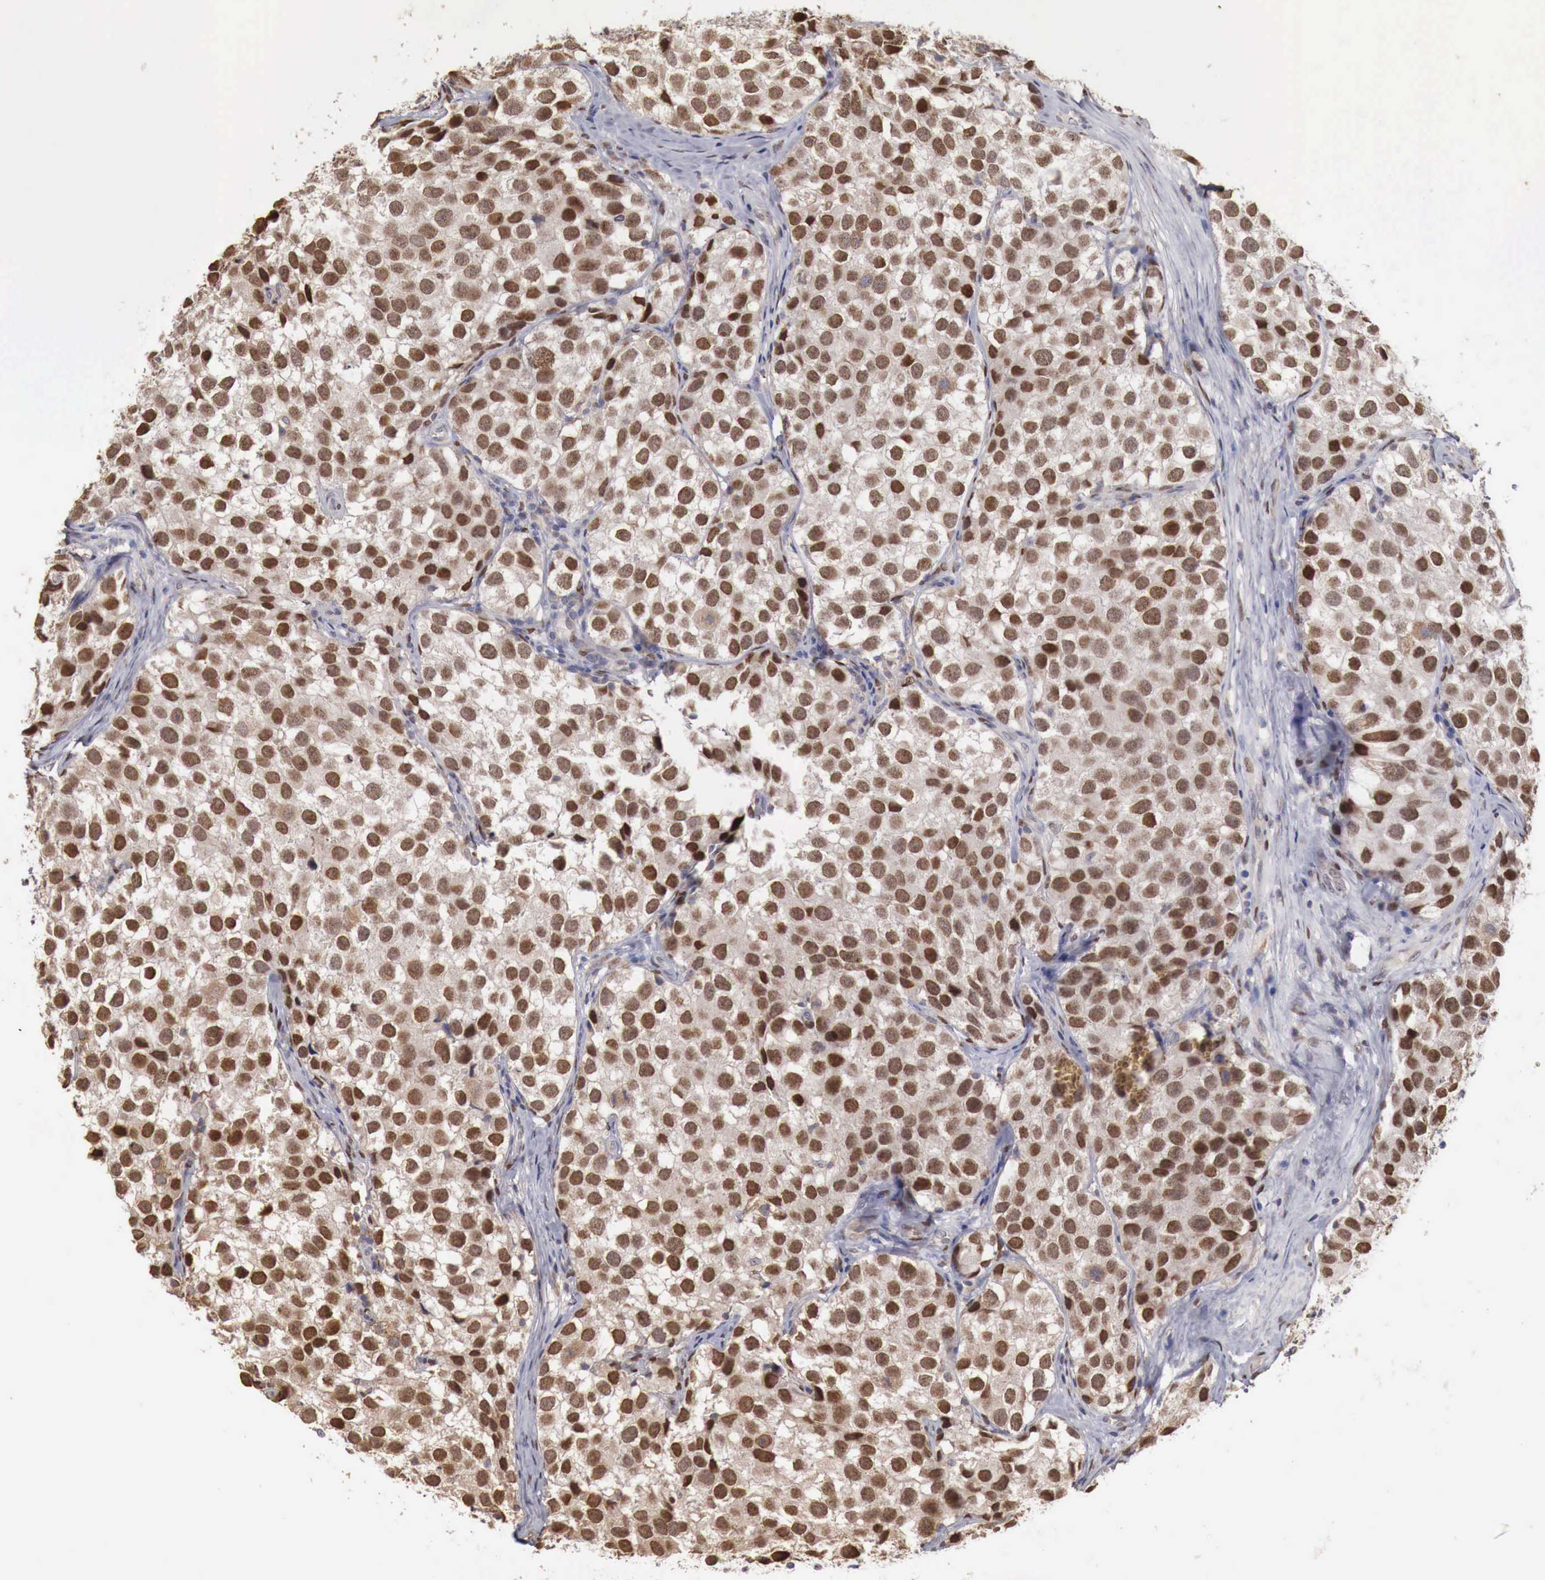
{"staining": {"intensity": "strong", "quantity": ">75%", "location": "nuclear"}, "tissue": "testis cancer", "cell_type": "Tumor cells", "image_type": "cancer", "snomed": [{"axis": "morphology", "description": "Seminoma, NOS"}, {"axis": "topography", "description": "Testis"}], "caption": "This image reveals immunohistochemistry staining of human testis seminoma, with high strong nuclear positivity in approximately >75% of tumor cells.", "gene": "KHDRBS2", "patient": {"sex": "male", "age": 39}}